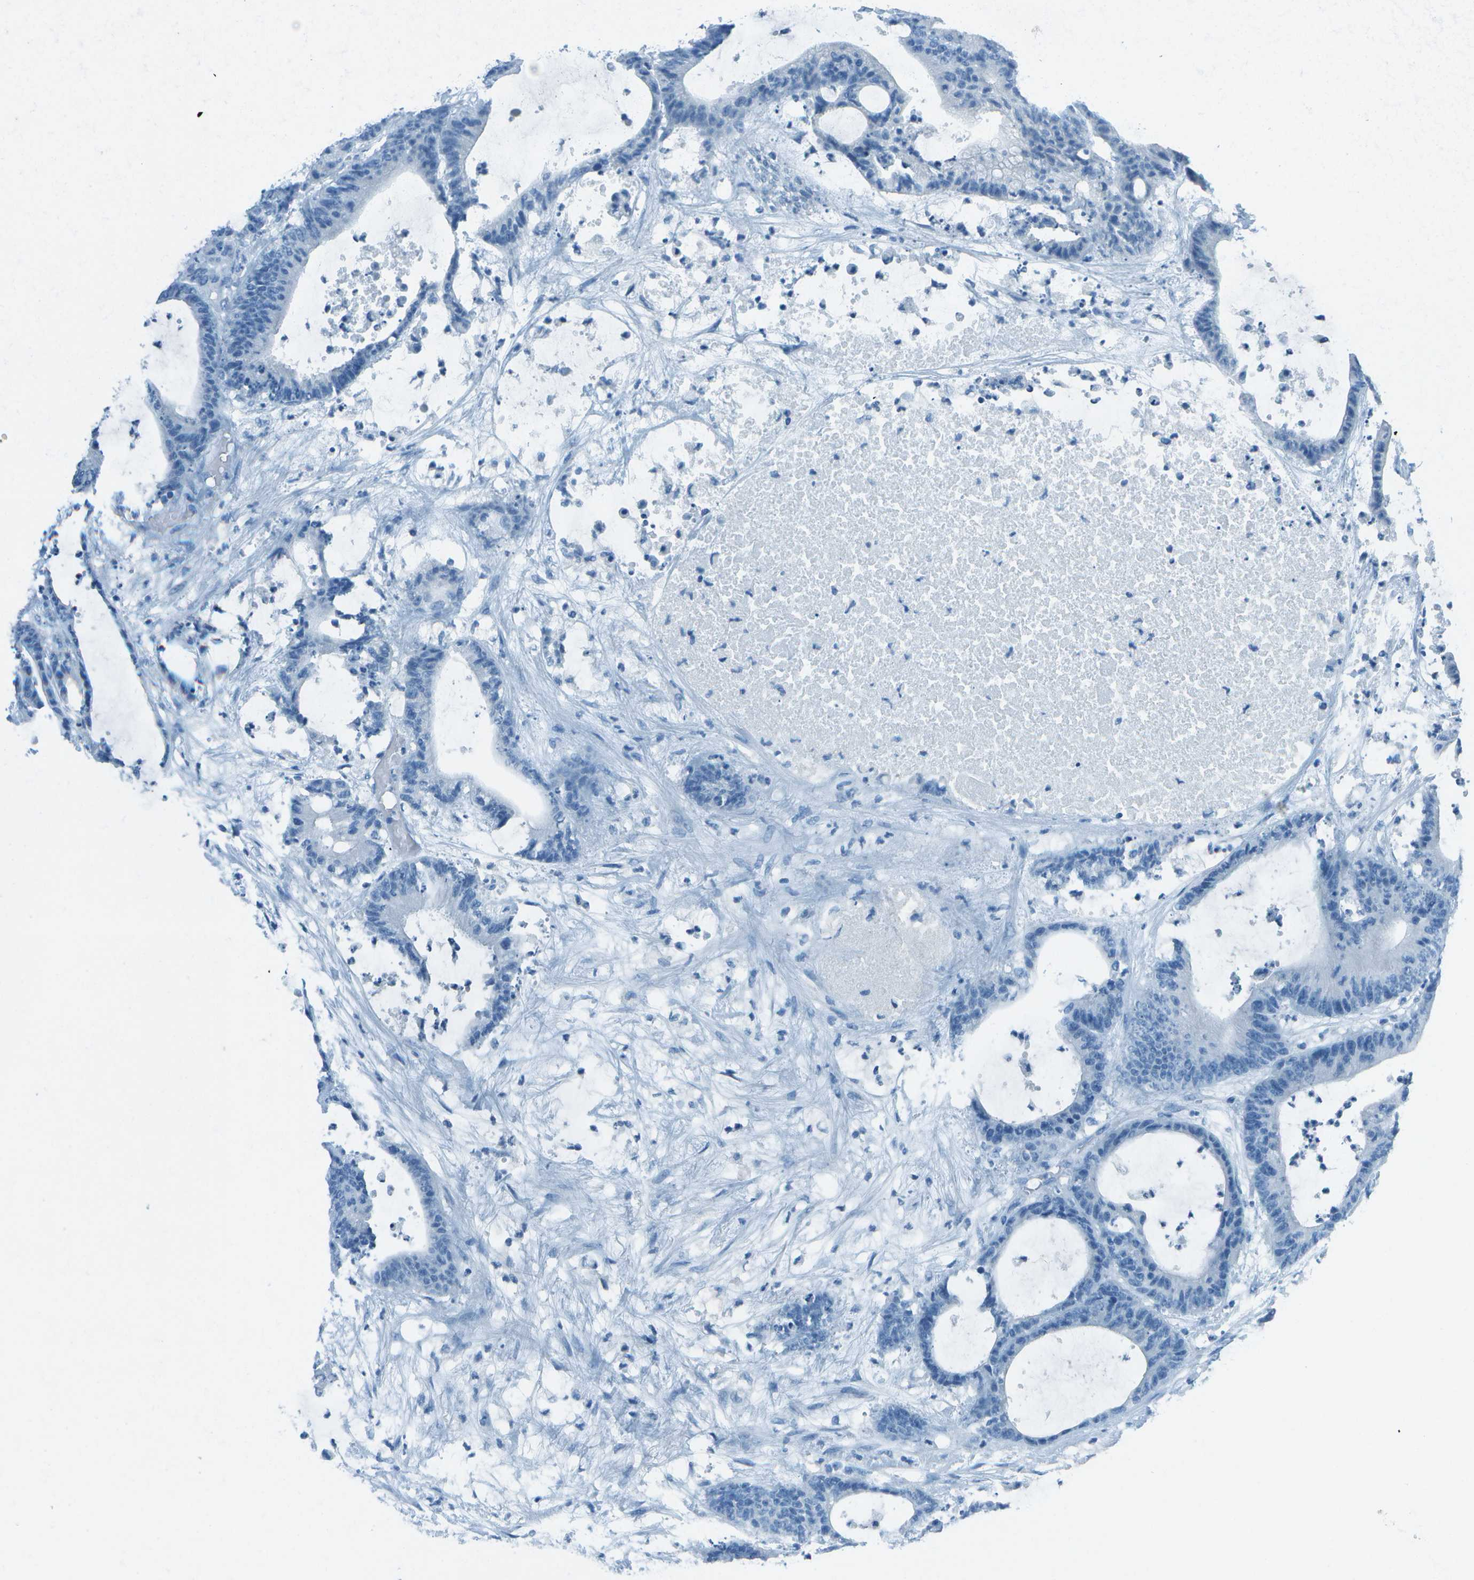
{"staining": {"intensity": "negative", "quantity": "none", "location": "none"}, "tissue": "colorectal cancer", "cell_type": "Tumor cells", "image_type": "cancer", "snomed": [{"axis": "morphology", "description": "Adenocarcinoma, NOS"}, {"axis": "topography", "description": "Colon"}], "caption": "An immunohistochemistry histopathology image of colorectal cancer (adenocarcinoma) is shown. There is no staining in tumor cells of colorectal cancer (adenocarcinoma).", "gene": "FGF1", "patient": {"sex": "female", "age": 84}}